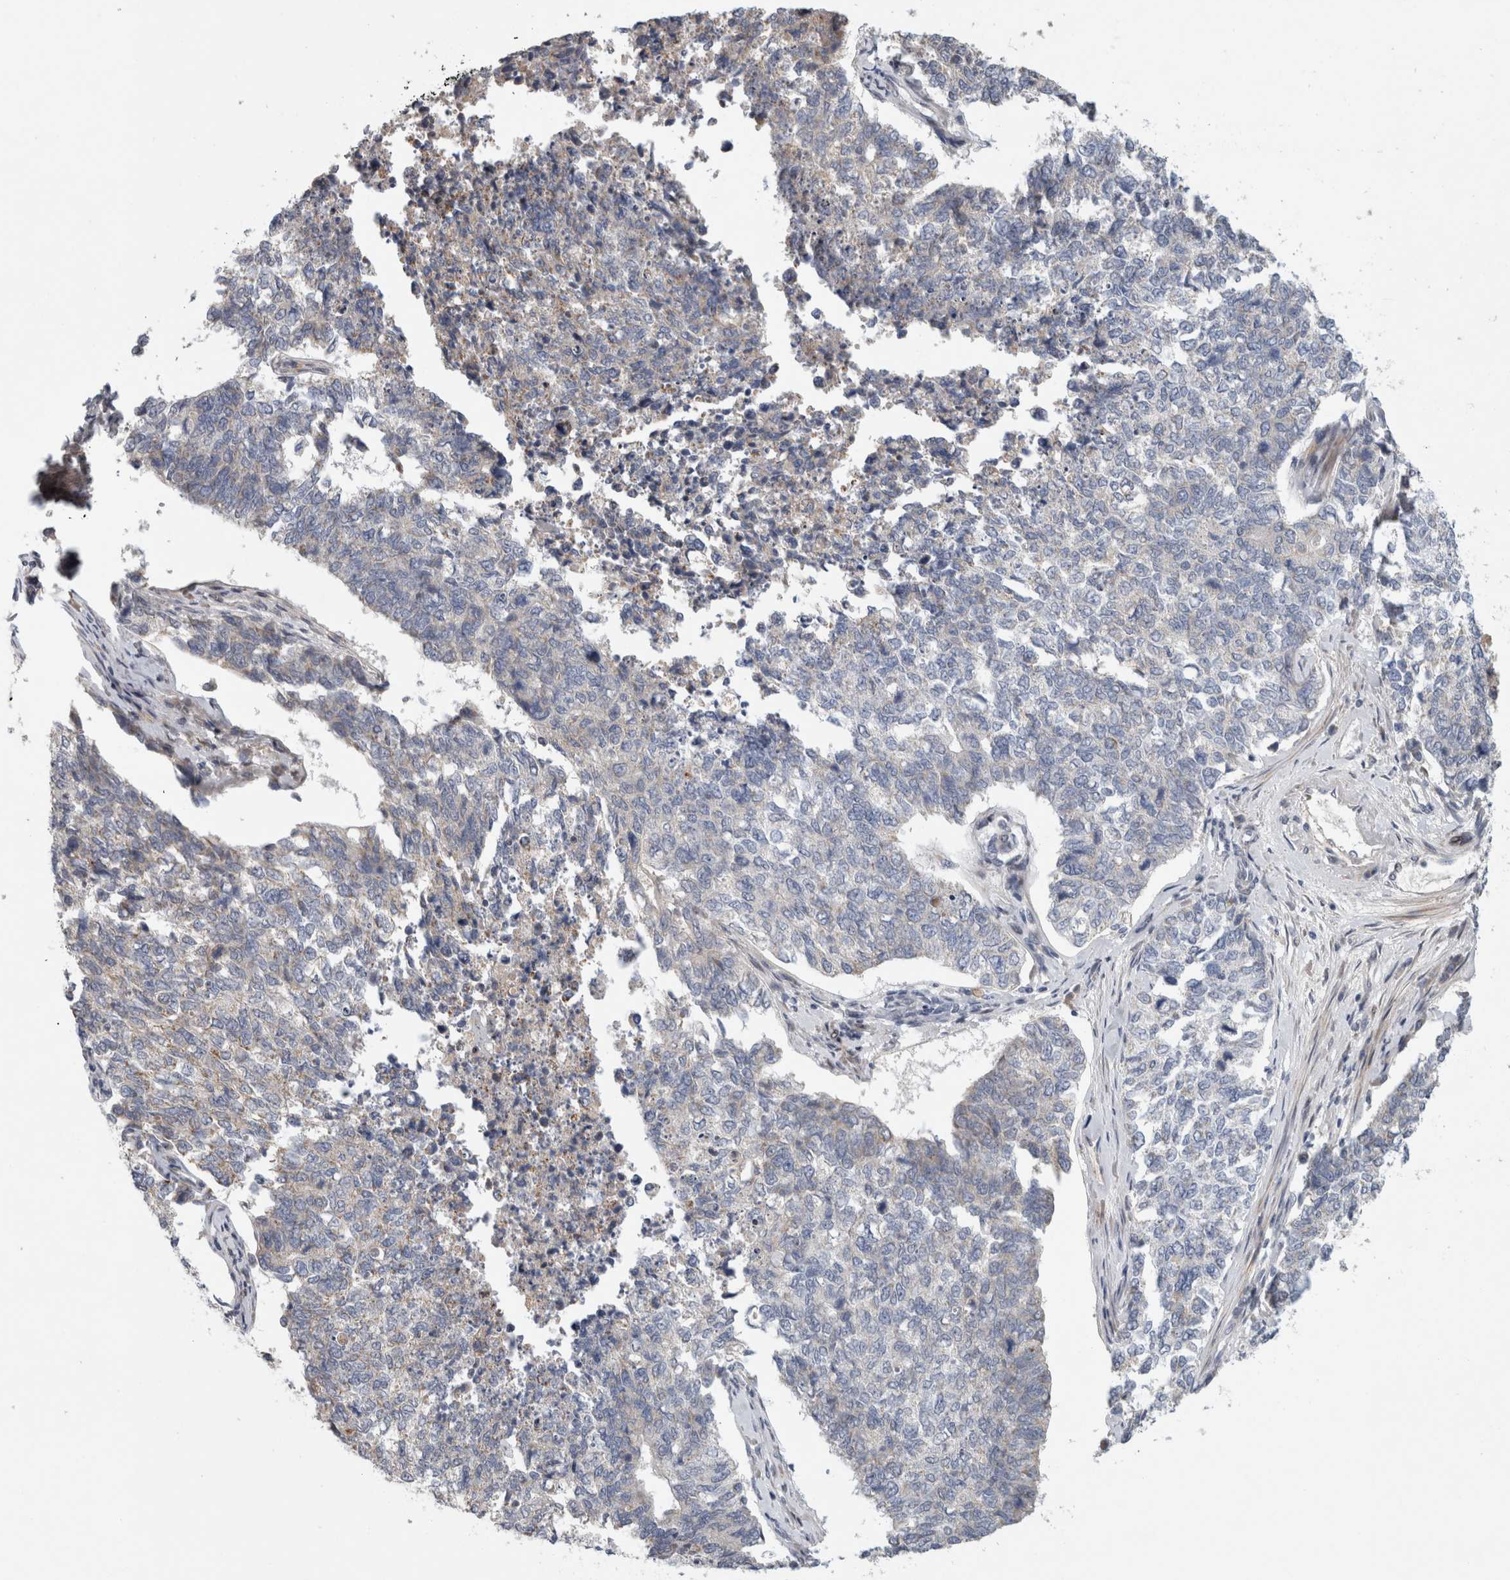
{"staining": {"intensity": "negative", "quantity": "none", "location": "none"}, "tissue": "cervical cancer", "cell_type": "Tumor cells", "image_type": "cancer", "snomed": [{"axis": "morphology", "description": "Squamous cell carcinoma, NOS"}, {"axis": "topography", "description": "Cervix"}], "caption": "High magnification brightfield microscopy of cervical cancer (squamous cell carcinoma) stained with DAB (3,3'-diaminobenzidine) (brown) and counterstained with hematoxylin (blue): tumor cells show no significant expression. The staining was performed using DAB to visualize the protein expression in brown, while the nuclei were stained in blue with hematoxylin (Magnification: 20x).", "gene": "RBM48", "patient": {"sex": "female", "age": 63}}